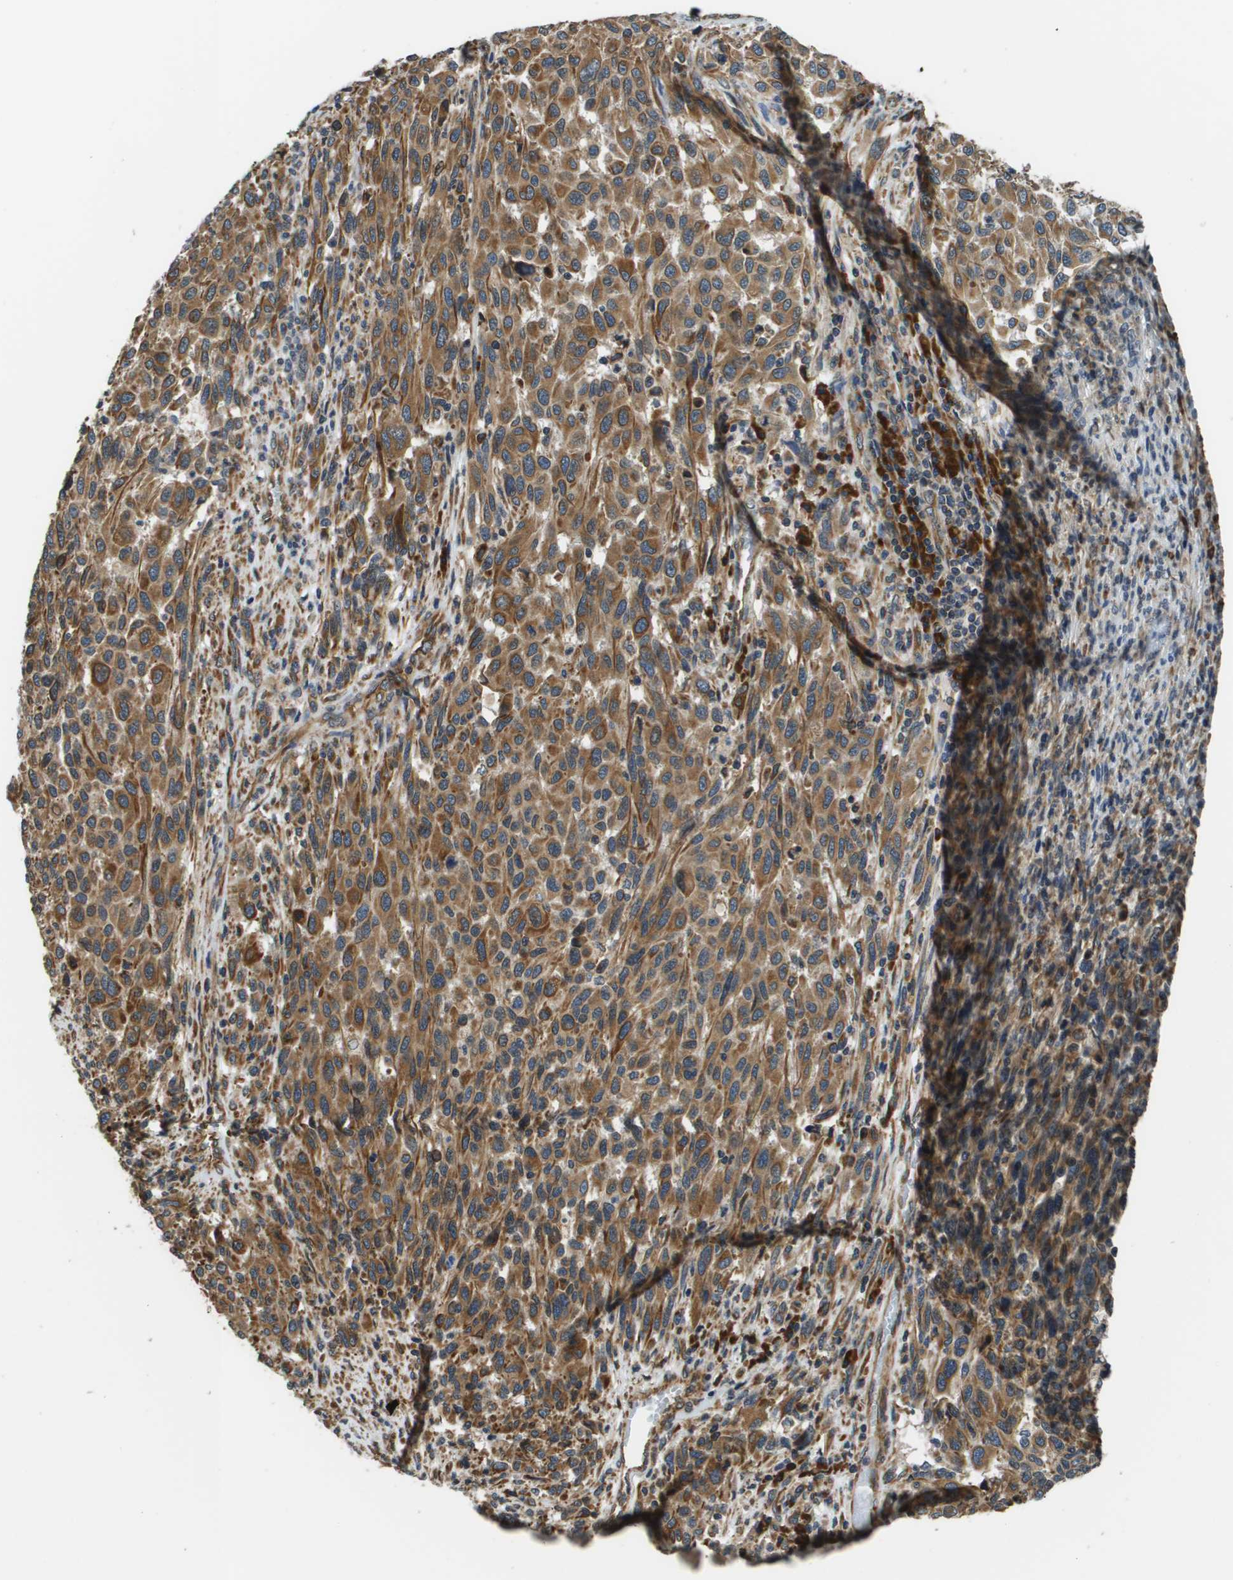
{"staining": {"intensity": "moderate", "quantity": ">75%", "location": "cytoplasmic/membranous"}, "tissue": "melanoma", "cell_type": "Tumor cells", "image_type": "cancer", "snomed": [{"axis": "morphology", "description": "Malignant melanoma, Metastatic site"}, {"axis": "topography", "description": "Lymph node"}], "caption": "High-magnification brightfield microscopy of melanoma stained with DAB (brown) and counterstained with hematoxylin (blue). tumor cells exhibit moderate cytoplasmic/membranous staining is identified in about>75% of cells.", "gene": "SEC62", "patient": {"sex": "male", "age": 61}}